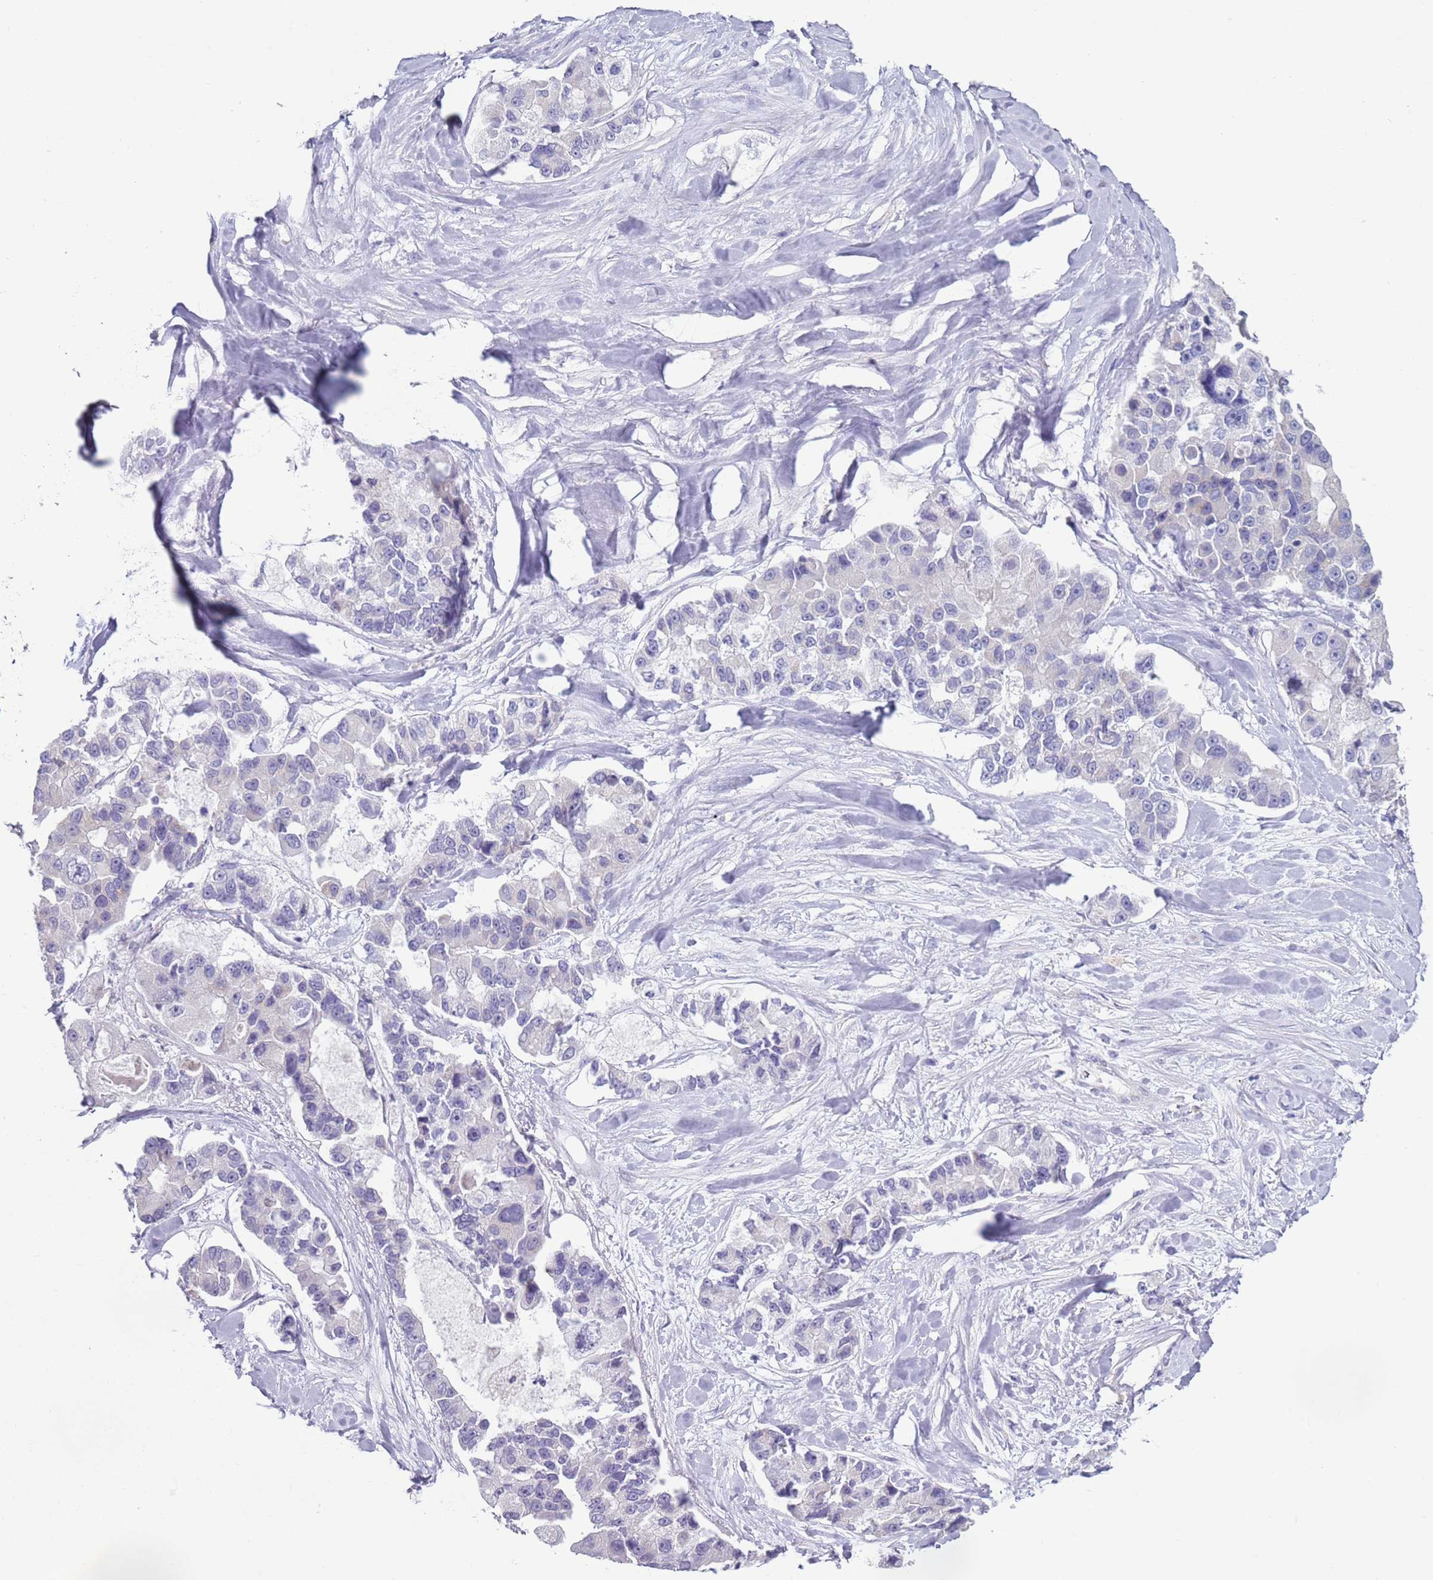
{"staining": {"intensity": "negative", "quantity": "none", "location": "none"}, "tissue": "lung cancer", "cell_type": "Tumor cells", "image_type": "cancer", "snomed": [{"axis": "morphology", "description": "Adenocarcinoma, NOS"}, {"axis": "topography", "description": "Lung"}], "caption": "Immunohistochemical staining of lung cancer displays no significant staining in tumor cells.", "gene": "NPAP1", "patient": {"sex": "female", "age": 54}}